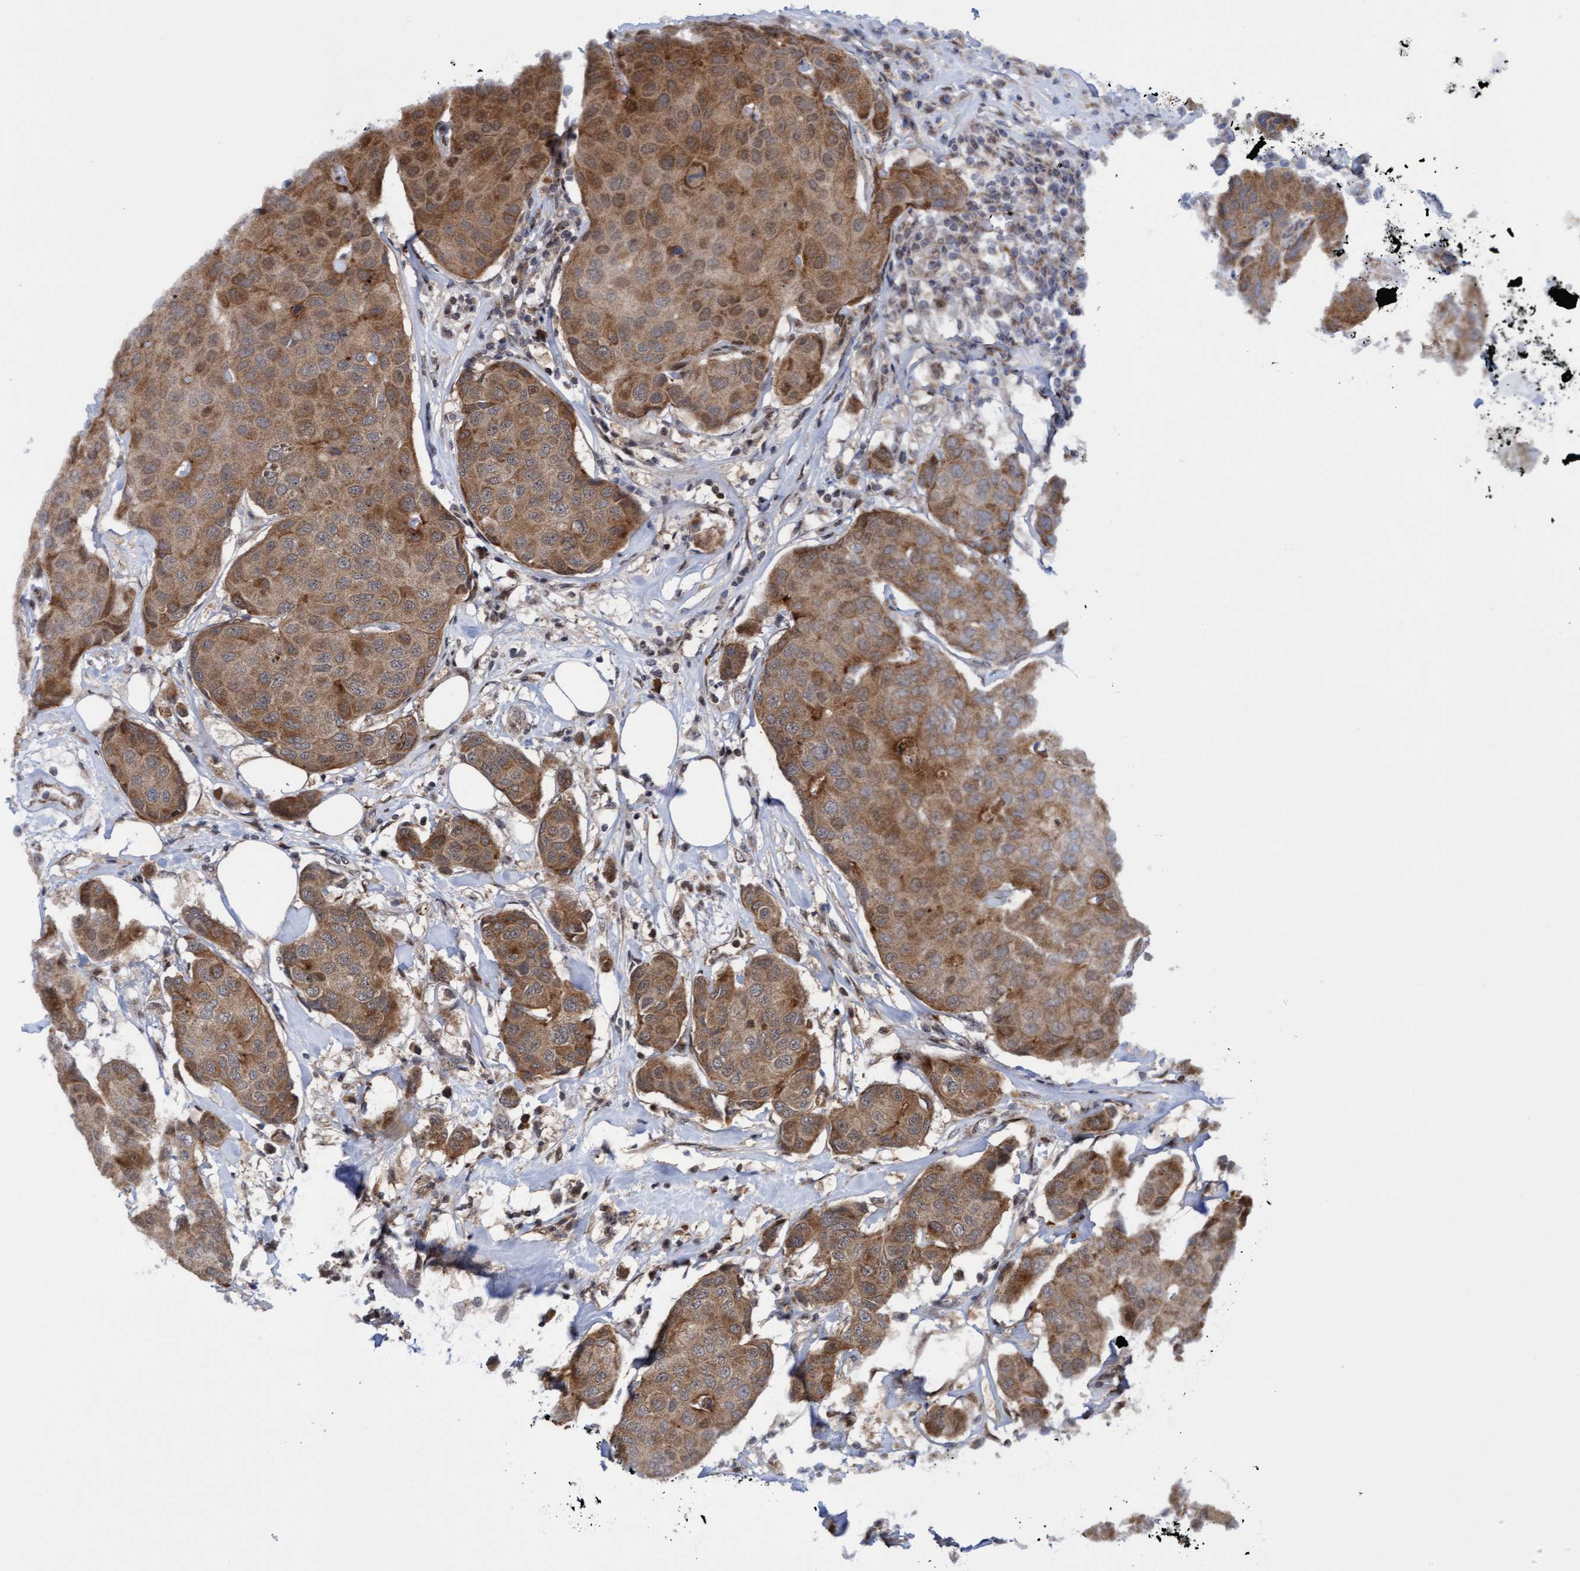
{"staining": {"intensity": "moderate", "quantity": ">75%", "location": "cytoplasmic/membranous"}, "tissue": "breast cancer", "cell_type": "Tumor cells", "image_type": "cancer", "snomed": [{"axis": "morphology", "description": "Duct carcinoma"}, {"axis": "topography", "description": "Breast"}], "caption": "High-magnification brightfield microscopy of breast cancer stained with DAB (3,3'-diaminobenzidine) (brown) and counterstained with hematoxylin (blue). tumor cells exhibit moderate cytoplasmic/membranous staining is identified in approximately>75% of cells. The staining is performed using DAB (3,3'-diaminobenzidine) brown chromogen to label protein expression. The nuclei are counter-stained blue using hematoxylin.", "gene": "ITFG1", "patient": {"sex": "female", "age": 80}}